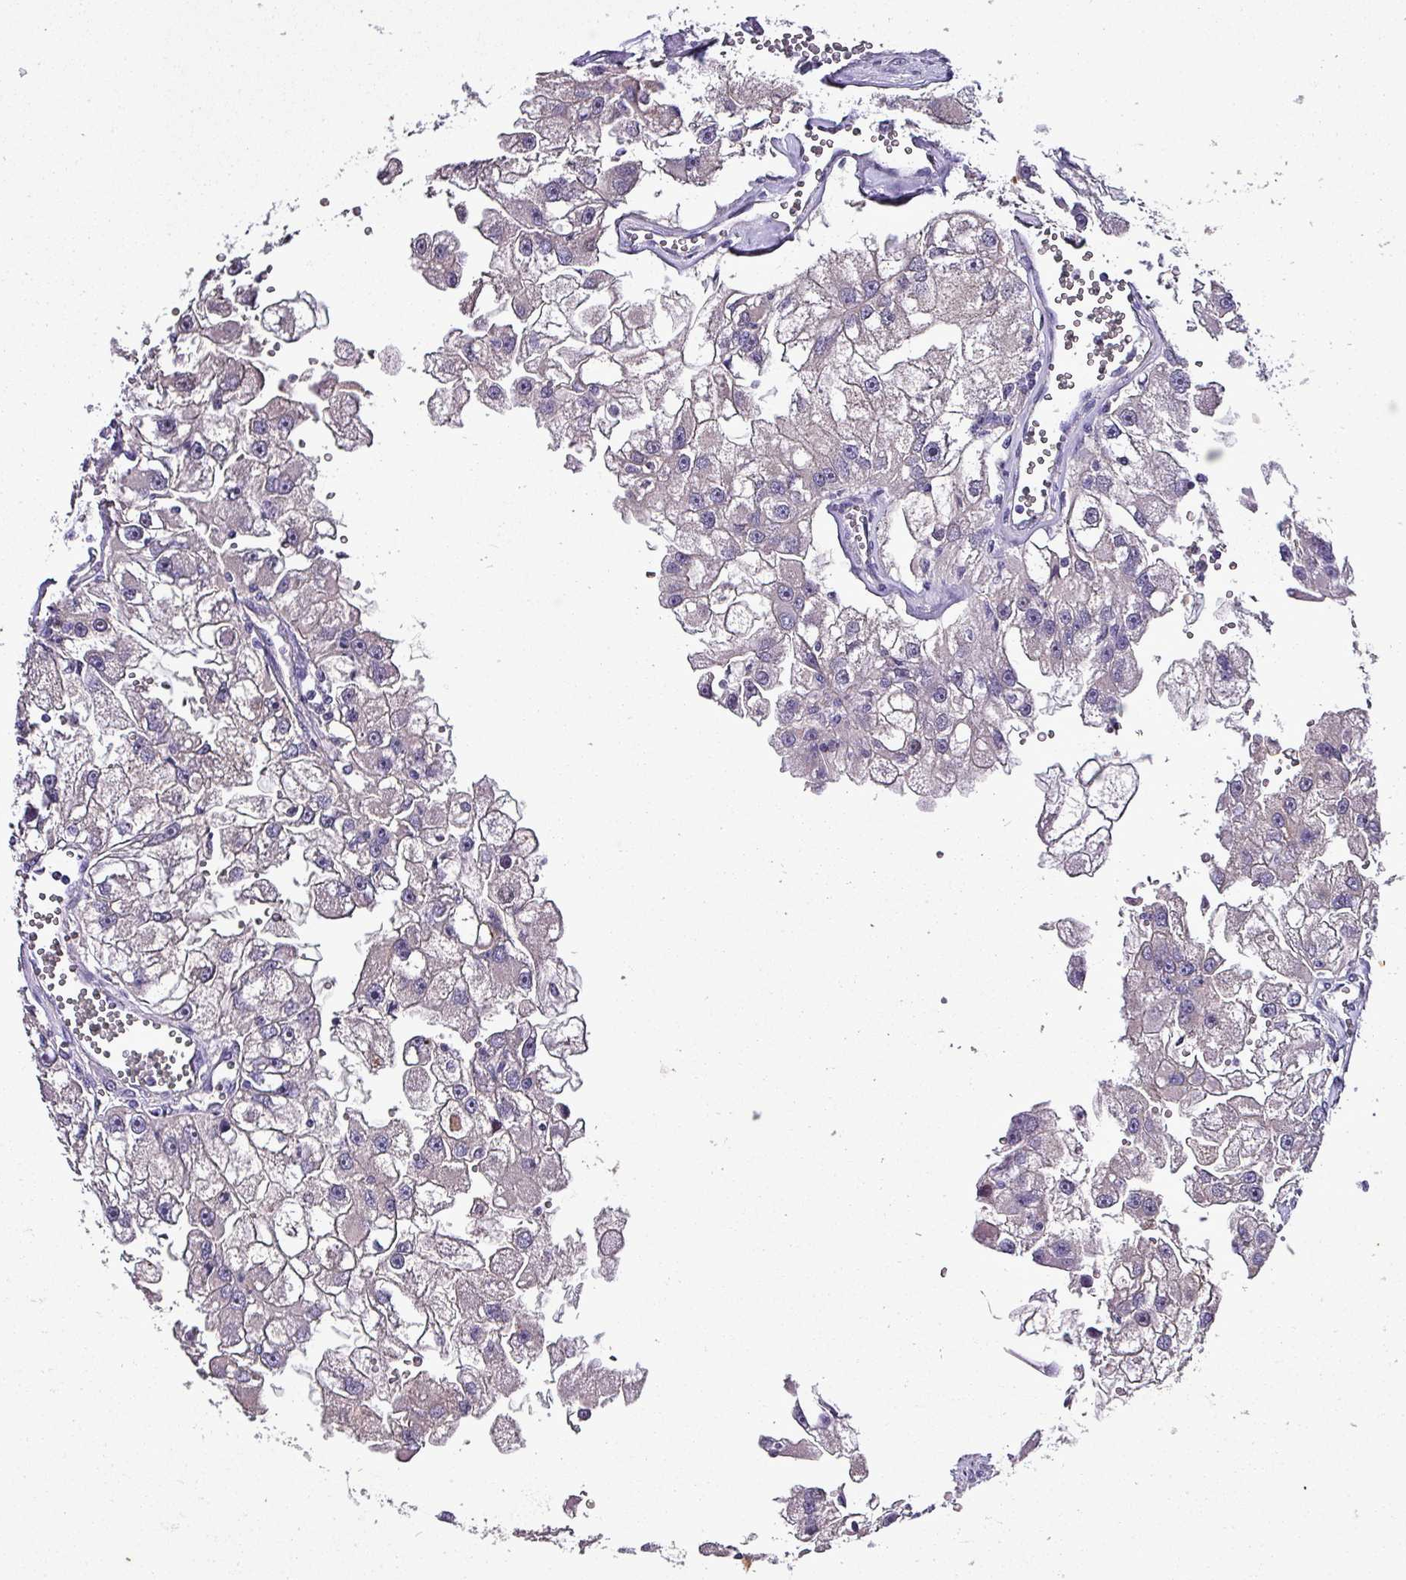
{"staining": {"intensity": "weak", "quantity": "25%-75%", "location": "cytoplasmic/membranous"}, "tissue": "renal cancer", "cell_type": "Tumor cells", "image_type": "cancer", "snomed": [{"axis": "morphology", "description": "Adenocarcinoma, NOS"}, {"axis": "topography", "description": "Kidney"}], "caption": "Immunohistochemistry (DAB (3,3'-diaminobenzidine)) staining of renal cancer (adenocarcinoma) displays weak cytoplasmic/membranous protein staining in approximately 25%-75% of tumor cells.", "gene": "HP", "patient": {"sex": "male", "age": 63}}